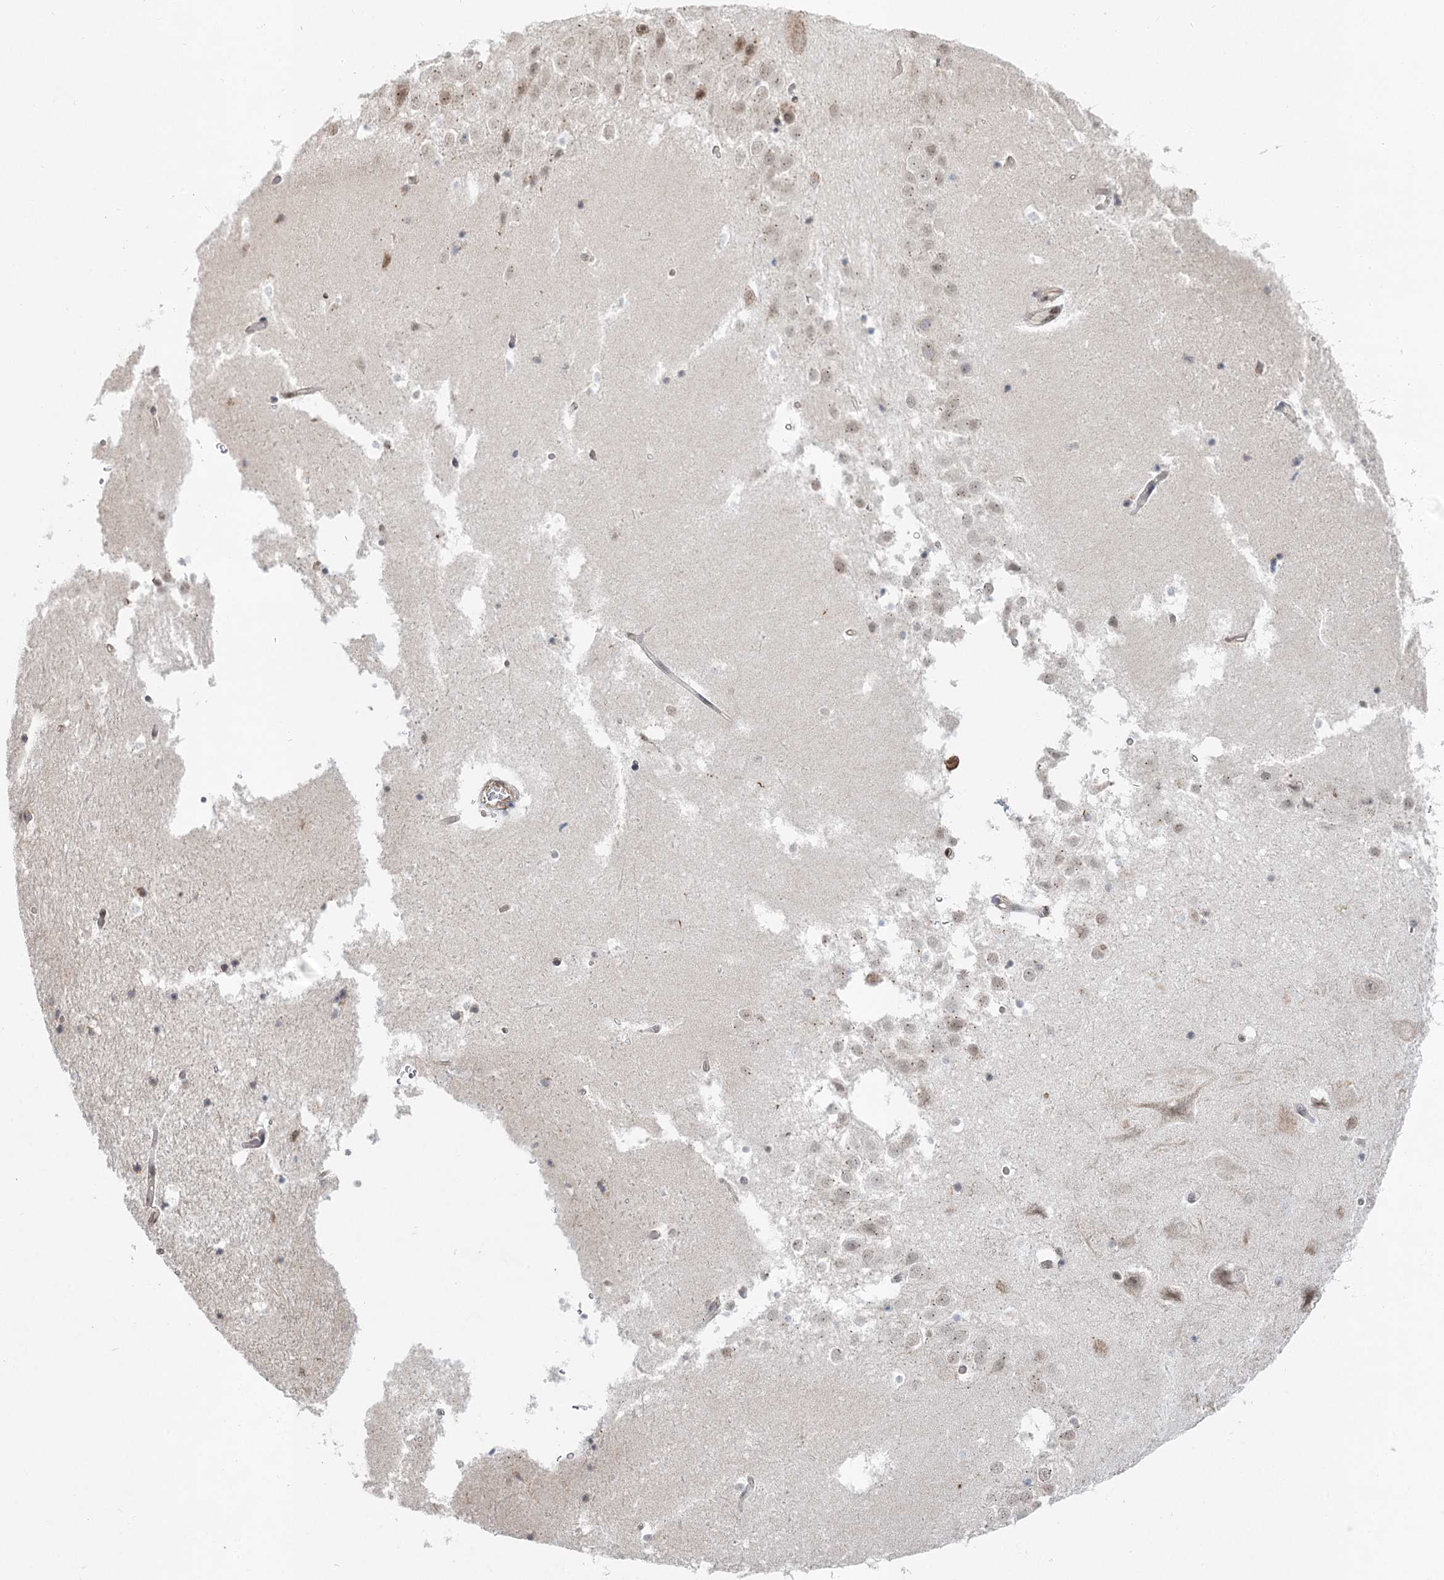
{"staining": {"intensity": "negative", "quantity": "none", "location": "none"}, "tissue": "hippocampus", "cell_type": "Glial cells", "image_type": "normal", "snomed": [{"axis": "morphology", "description": "Normal tissue, NOS"}, {"axis": "topography", "description": "Hippocampus"}], "caption": "DAB immunohistochemical staining of benign human hippocampus reveals no significant staining in glial cells.", "gene": "GPALPP1", "patient": {"sex": "female", "age": 52}}